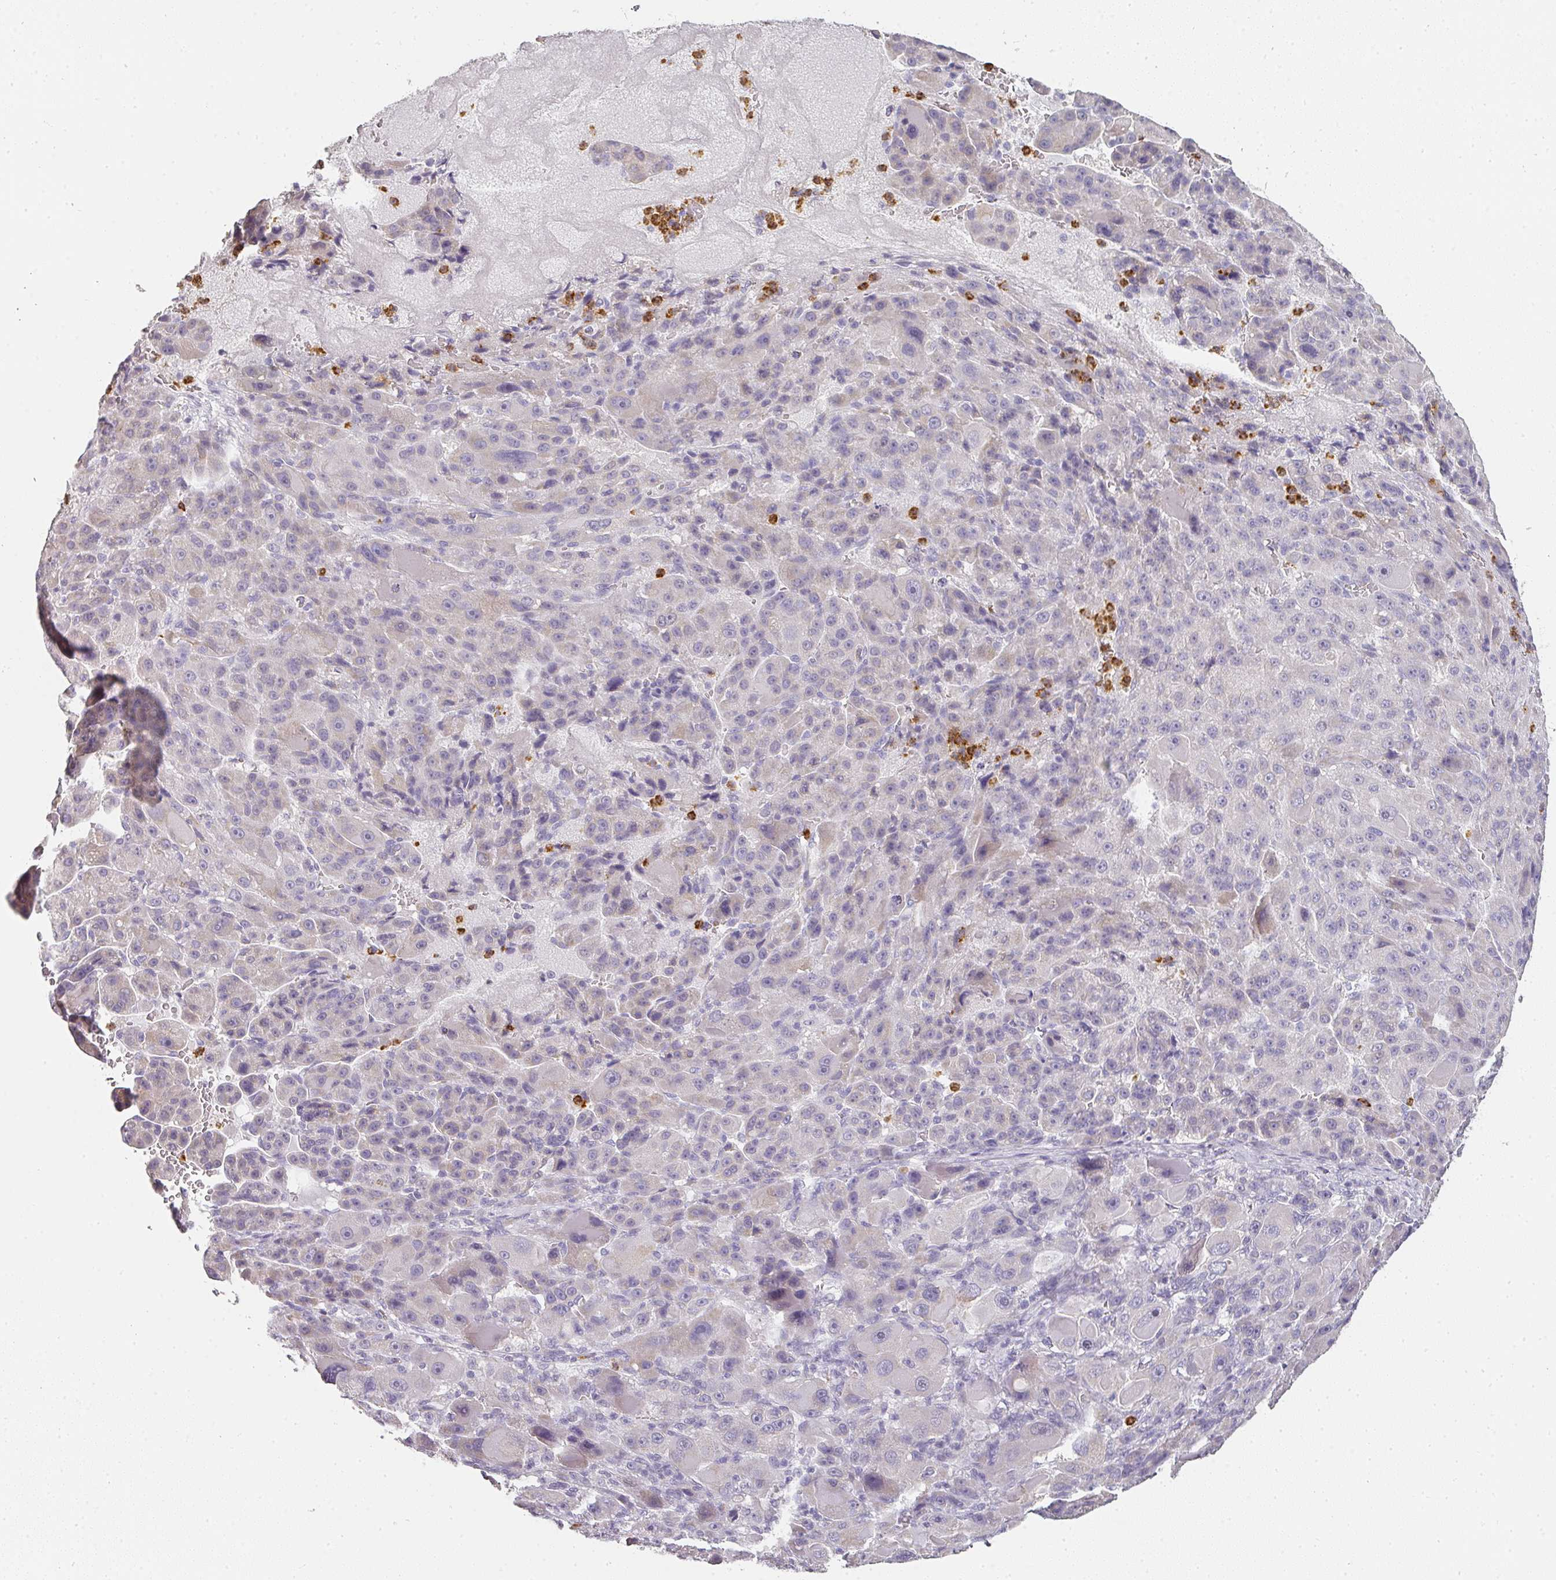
{"staining": {"intensity": "negative", "quantity": "none", "location": "none"}, "tissue": "liver cancer", "cell_type": "Tumor cells", "image_type": "cancer", "snomed": [{"axis": "morphology", "description": "Carcinoma, Hepatocellular, NOS"}, {"axis": "topography", "description": "Liver"}], "caption": "Tumor cells show no significant protein positivity in hepatocellular carcinoma (liver).", "gene": "CAMP", "patient": {"sex": "male", "age": 76}}